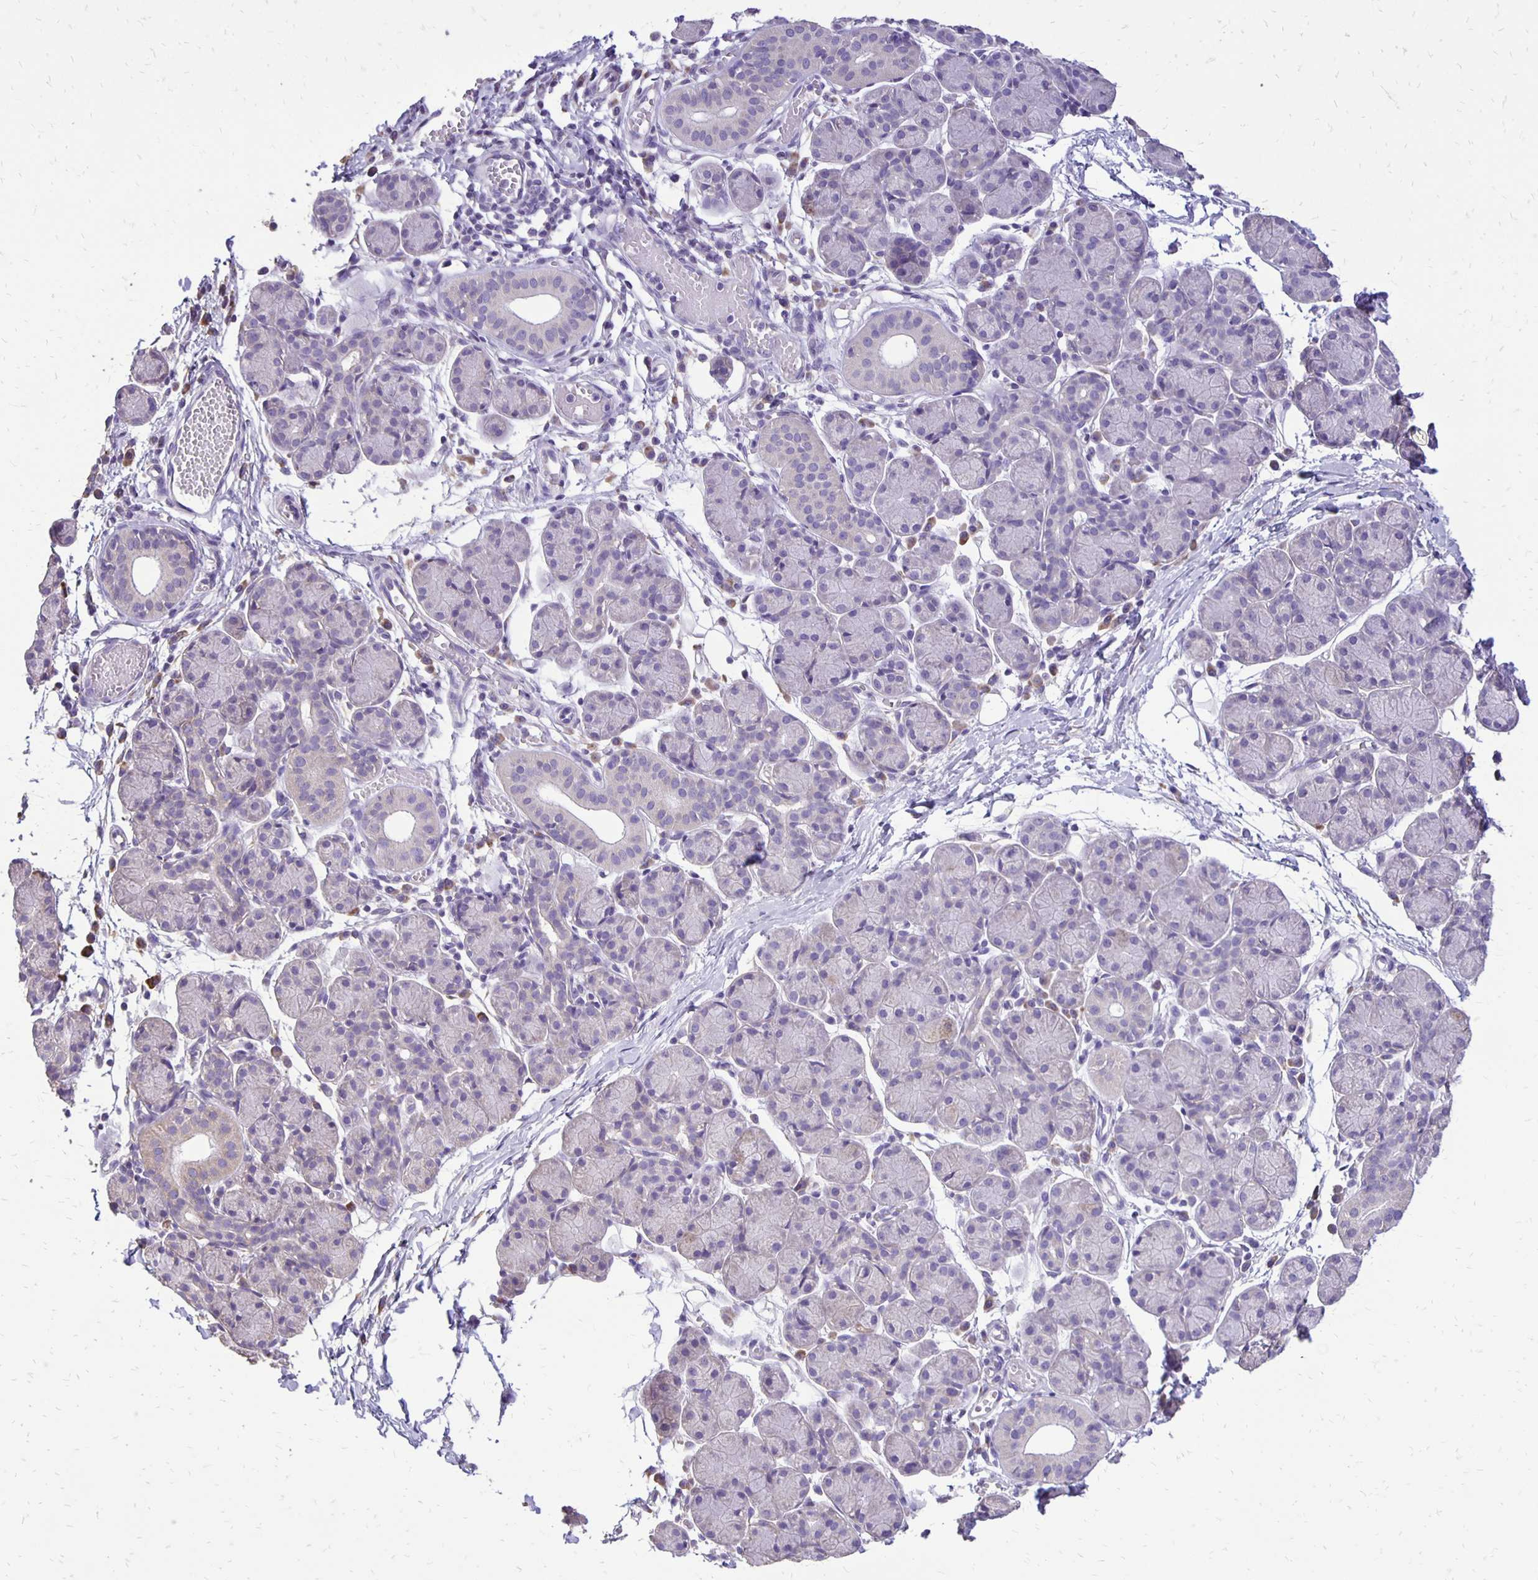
{"staining": {"intensity": "negative", "quantity": "none", "location": "none"}, "tissue": "salivary gland", "cell_type": "Glandular cells", "image_type": "normal", "snomed": [{"axis": "morphology", "description": "Normal tissue, NOS"}, {"axis": "morphology", "description": "Inflammation, NOS"}, {"axis": "topography", "description": "Lymph node"}, {"axis": "topography", "description": "Salivary gland"}], "caption": "This is an immunohistochemistry (IHC) image of benign human salivary gland. There is no expression in glandular cells.", "gene": "ANKRD45", "patient": {"sex": "male", "age": 3}}